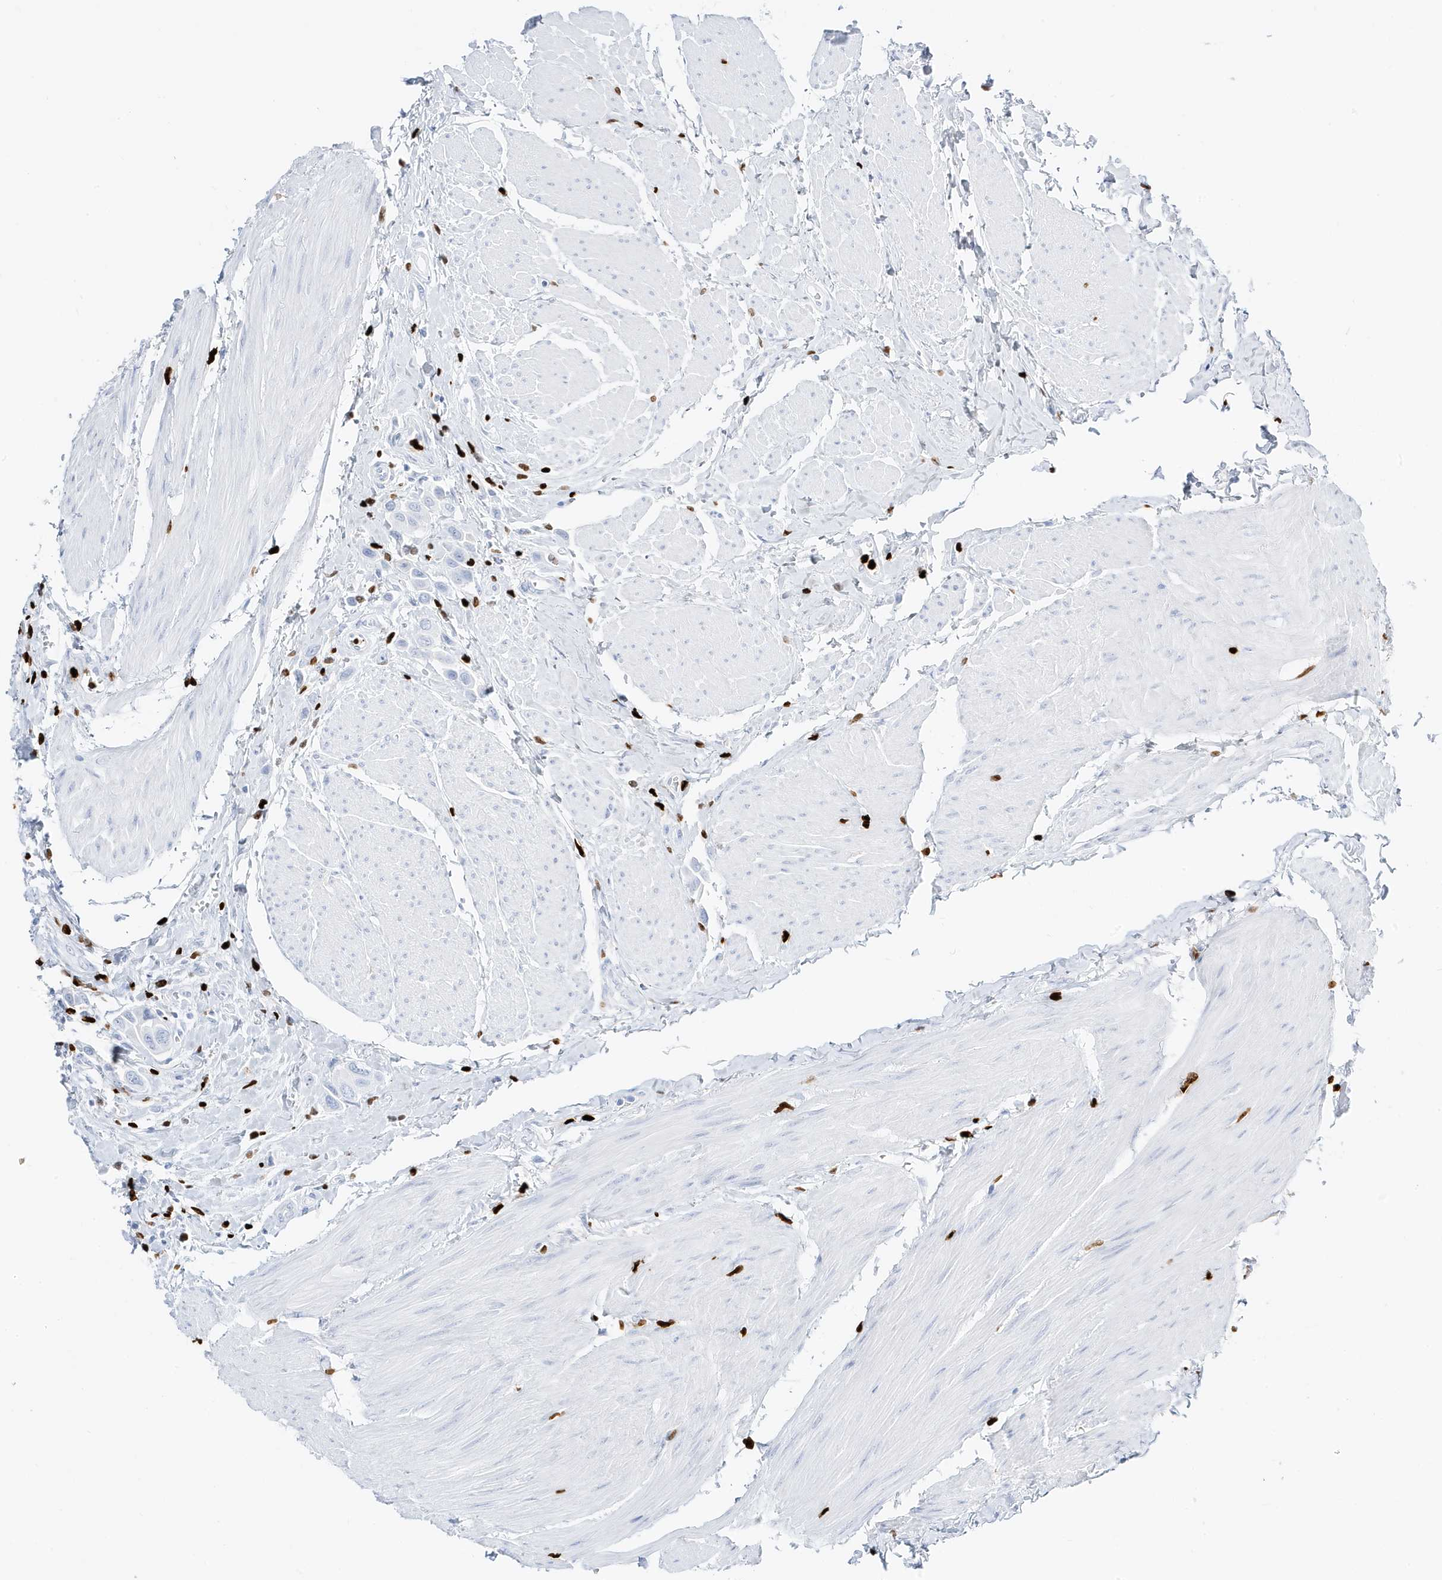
{"staining": {"intensity": "negative", "quantity": "none", "location": "none"}, "tissue": "urothelial cancer", "cell_type": "Tumor cells", "image_type": "cancer", "snomed": [{"axis": "morphology", "description": "Urothelial carcinoma, High grade"}, {"axis": "topography", "description": "Urinary bladder"}], "caption": "Immunohistochemistry (IHC) of urothelial cancer exhibits no staining in tumor cells.", "gene": "MNDA", "patient": {"sex": "male", "age": 50}}